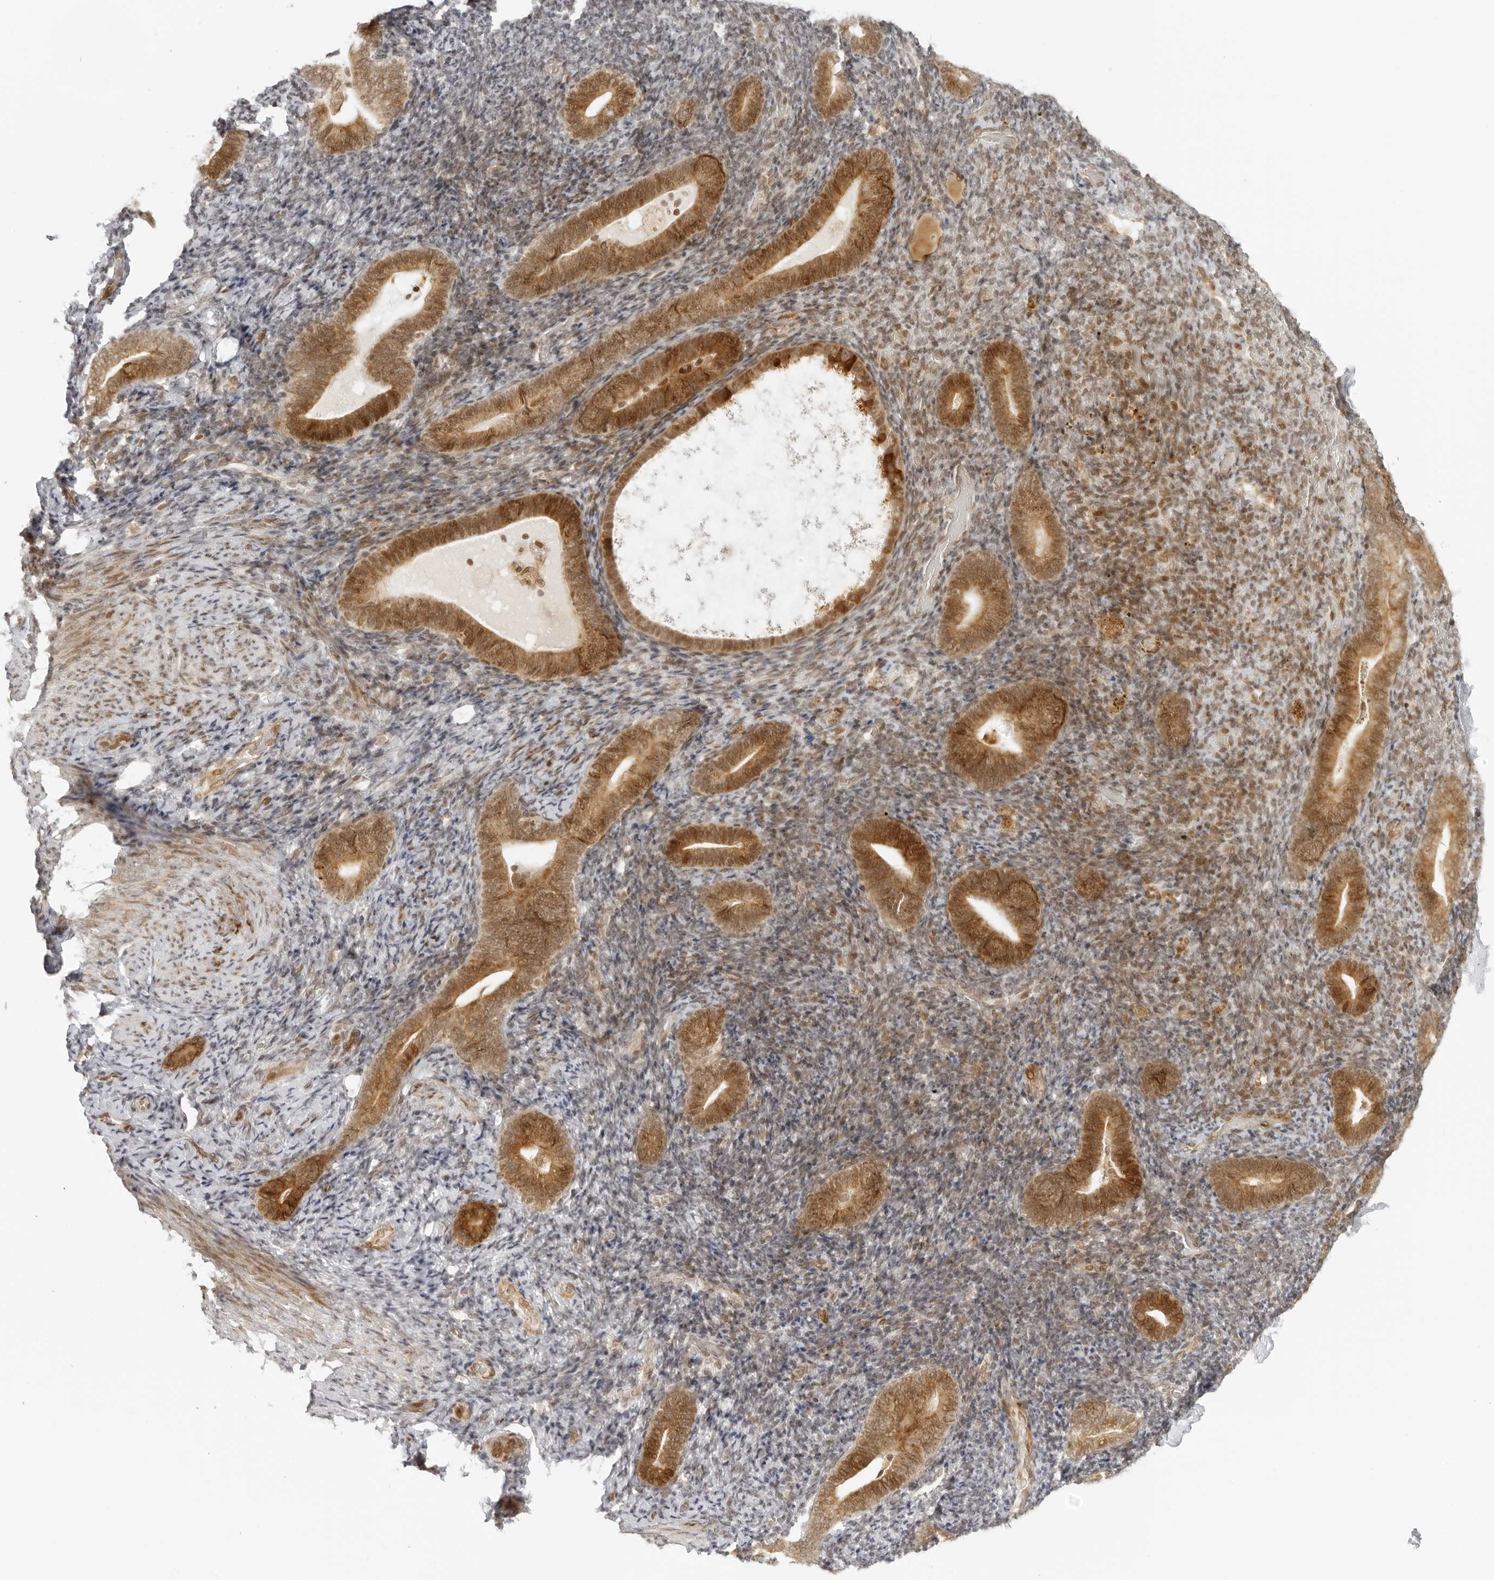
{"staining": {"intensity": "moderate", "quantity": "25%-75%", "location": "cytoplasmic/membranous,nuclear"}, "tissue": "endometrium", "cell_type": "Cells in endometrial stroma", "image_type": "normal", "snomed": [{"axis": "morphology", "description": "Normal tissue, NOS"}, {"axis": "topography", "description": "Endometrium"}], "caption": "Endometrium stained for a protein (brown) reveals moderate cytoplasmic/membranous,nuclear positive staining in about 25%-75% of cells in endometrial stroma.", "gene": "ZNF407", "patient": {"sex": "female", "age": 51}}